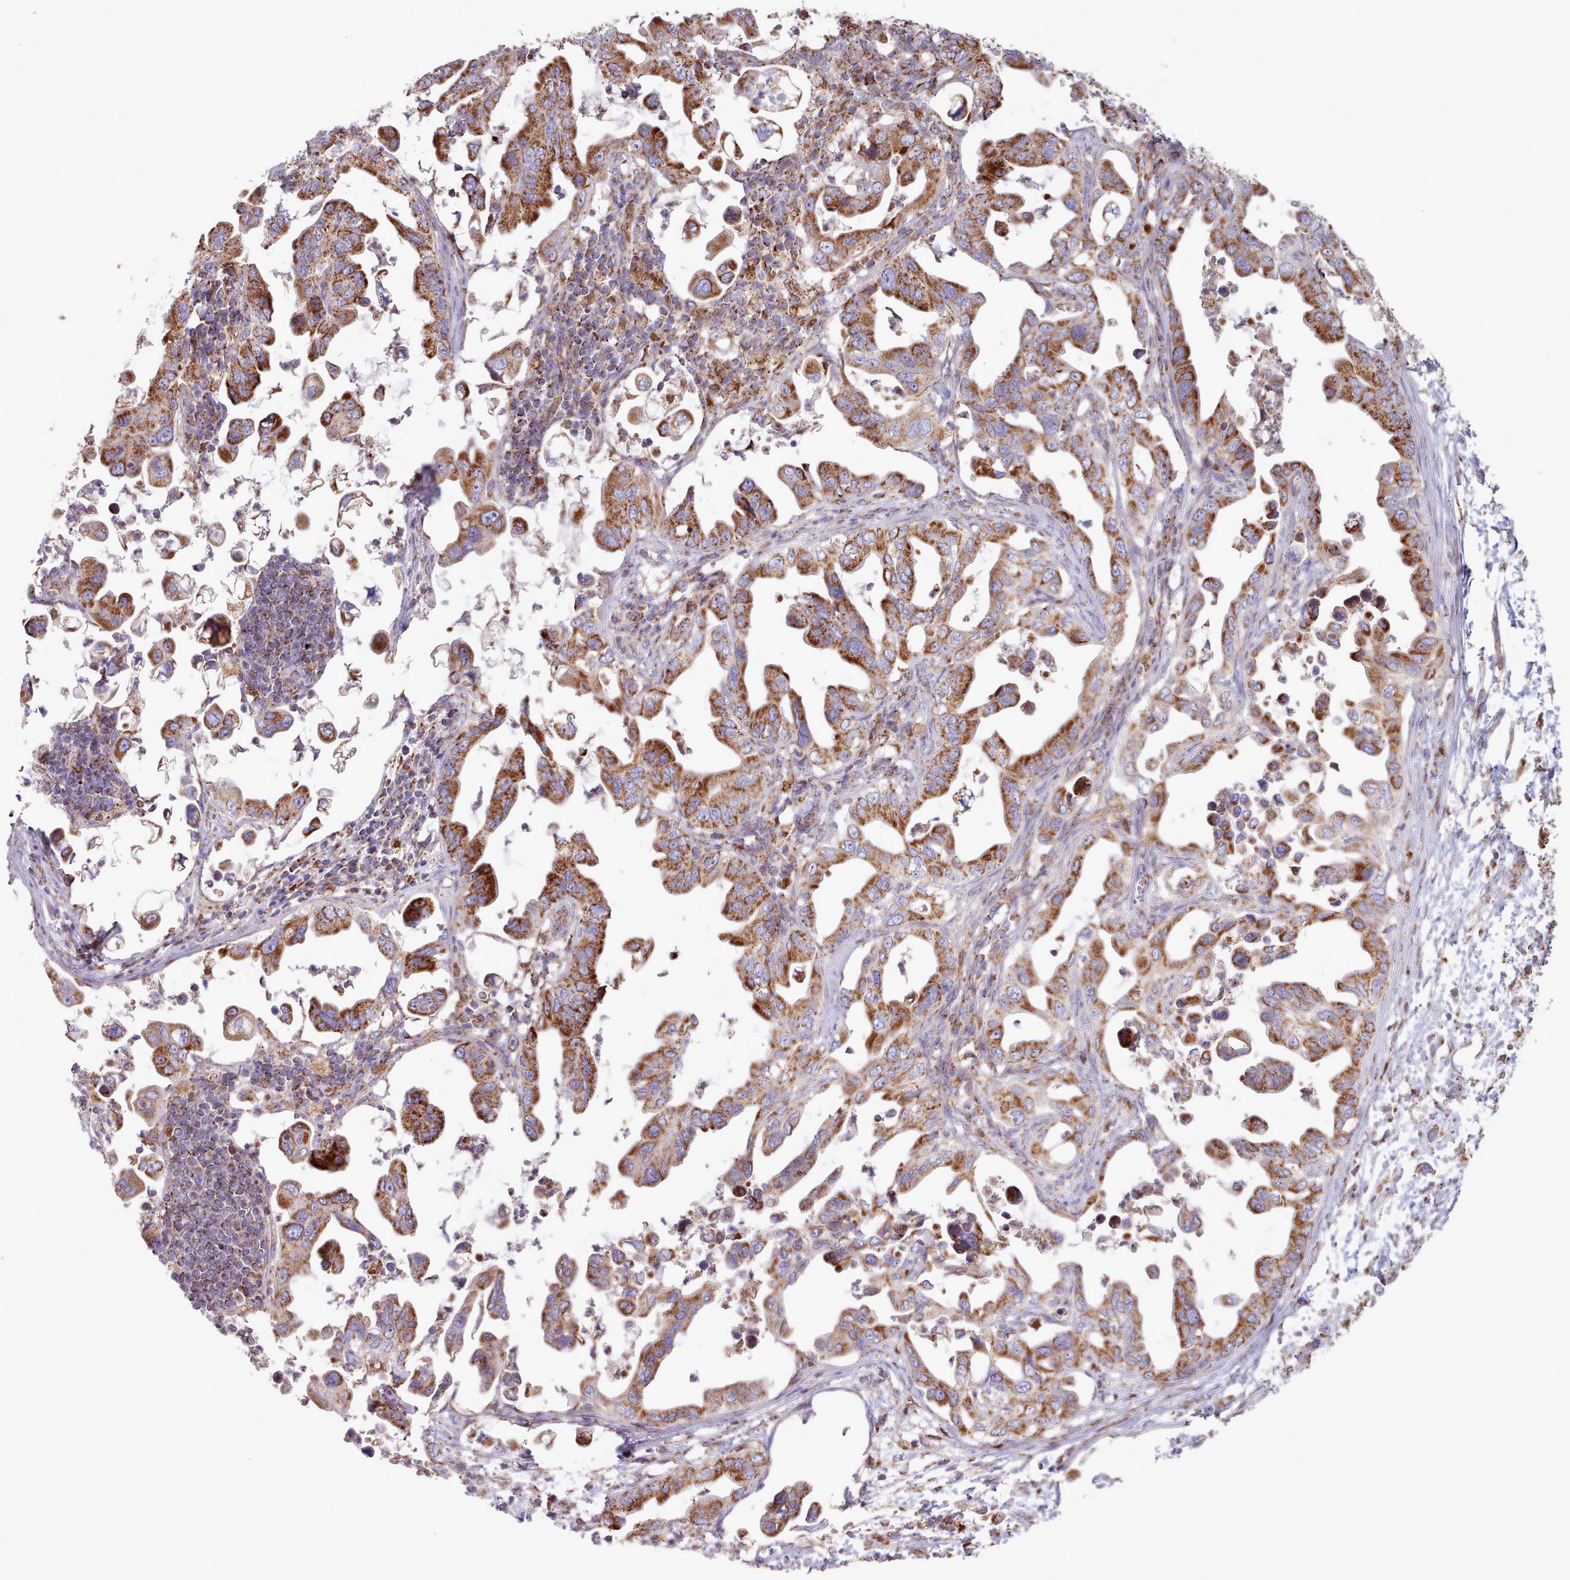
{"staining": {"intensity": "strong", "quantity": ">75%", "location": "cytoplasmic/membranous"}, "tissue": "pancreatic cancer", "cell_type": "Tumor cells", "image_type": "cancer", "snomed": [{"axis": "morphology", "description": "Adenocarcinoma, NOS"}, {"axis": "topography", "description": "Pancreas"}], "caption": "Immunohistochemistry (IHC) (DAB (3,3'-diaminobenzidine)) staining of pancreatic cancer displays strong cytoplasmic/membranous protein staining in about >75% of tumor cells.", "gene": "HSDL2", "patient": {"sex": "male", "age": 61}}